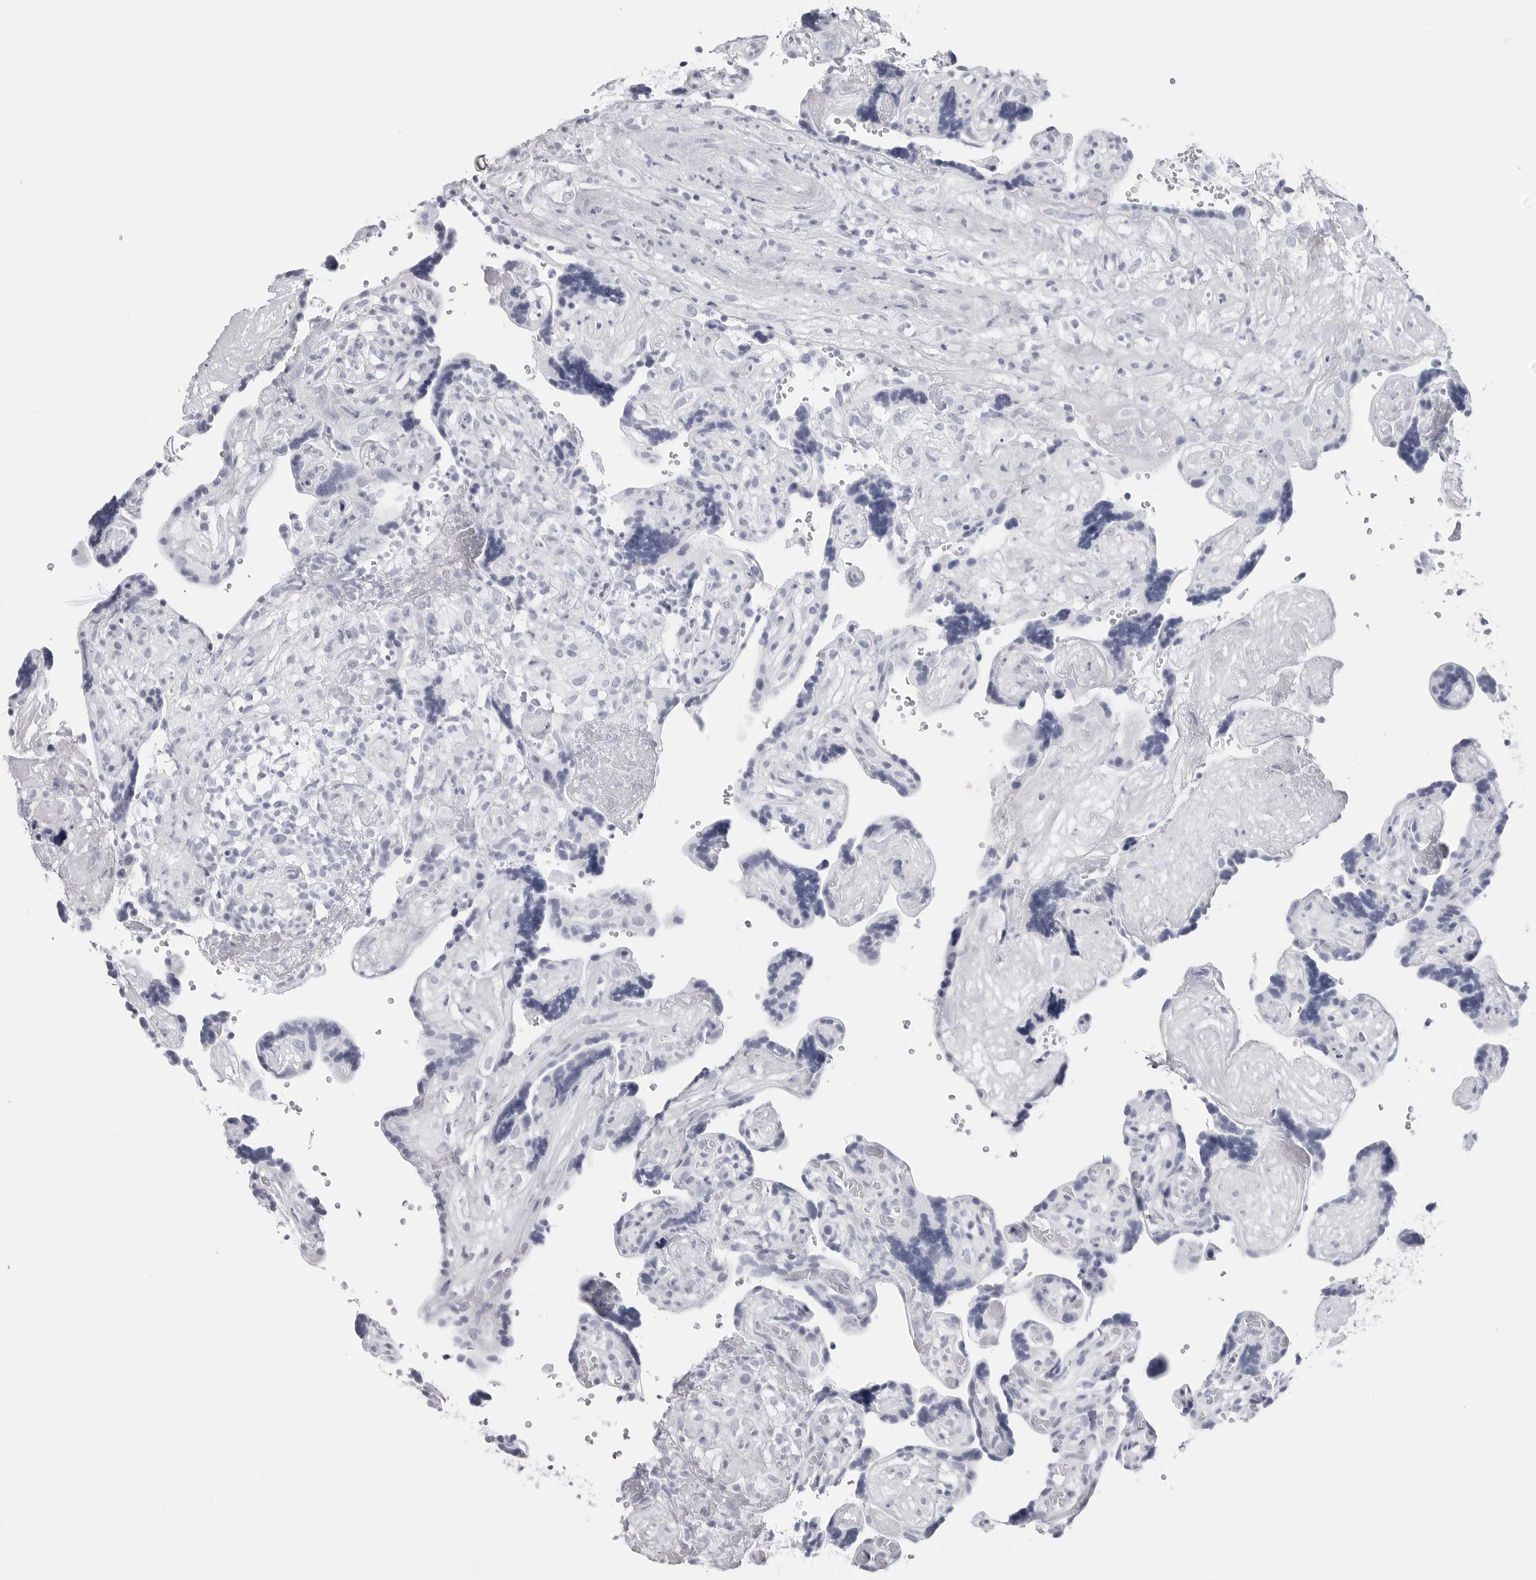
{"staining": {"intensity": "weak", "quantity": "<25%", "location": "cytoplasmic/membranous"}, "tissue": "placenta", "cell_type": "Decidual cells", "image_type": "normal", "snomed": [{"axis": "morphology", "description": "Normal tissue, NOS"}, {"axis": "topography", "description": "Placenta"}], "caption": "The IHC micrograph has no significant staining in decidual cells of placenta.", "gene": "CST2", "patient": {"sex": "female", "age": 30}}